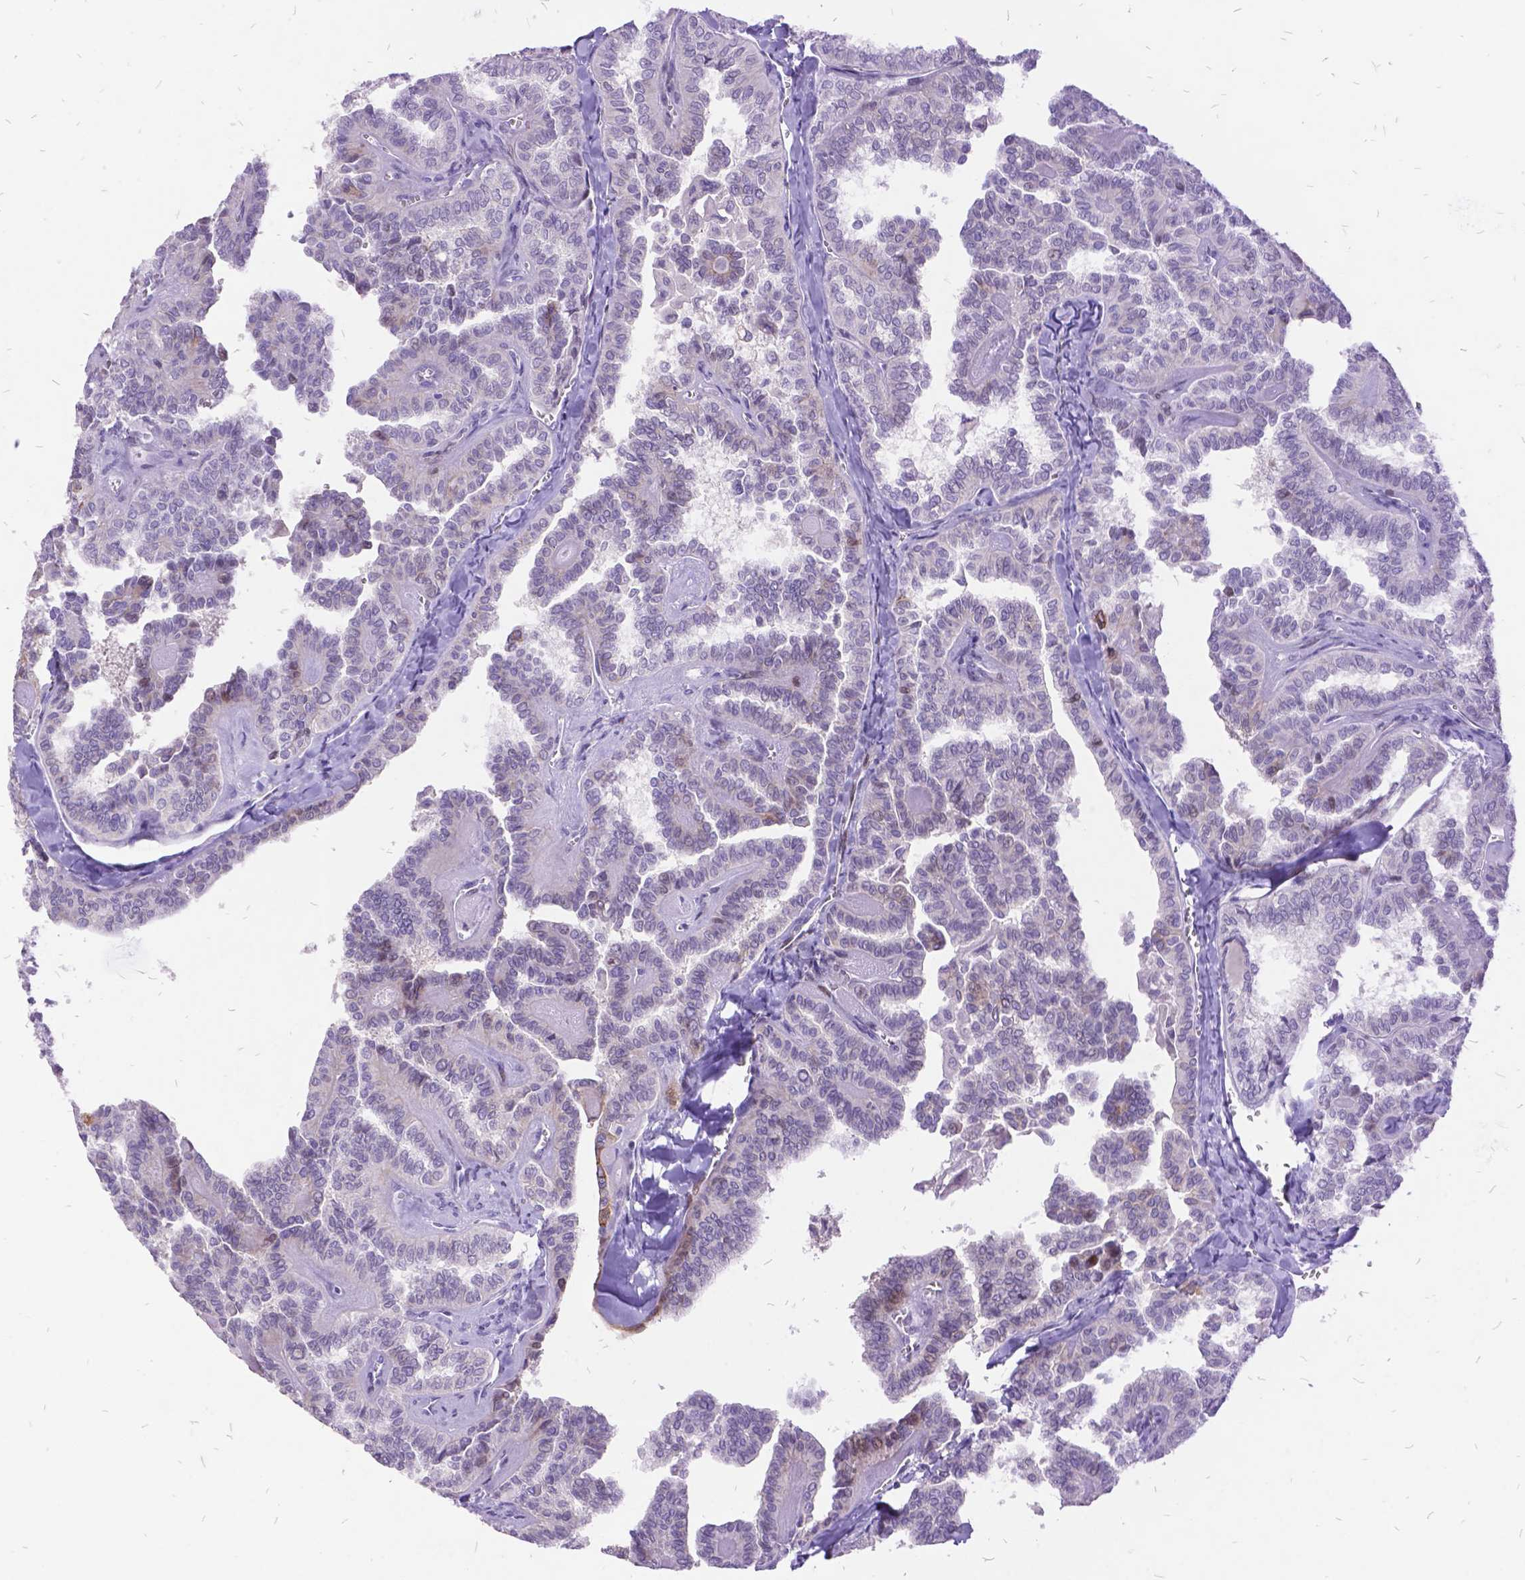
{"staining": {"intensity": "negative", "quantity": "none", "location": "none"}, "tissue": "thyroid cancer", "cell_type": "Tumor cells", "image_type": "cancer", "snomed": [{"axis": "morphology", "description": "Papillary adenocarcinoma, NOS"}, {"axis": "topography", "description": "Thyroid gland"}], "caption": "Immunohistochemistry photomicrograph of neoplastic tissue: thyroid papillary adenocarcinoma stained with DAB (3,3'-diaminobenzidine) exhibits no significant protein staining in tumor cells. (Stains: DAB (3,3'-diaminobenzidine) IHC with hematoxylin counter stain, Microscopy: brightfield microscopy at high magnification).", "gene": "ITGB6", "patient": {"sex": "female", "age": 41}}